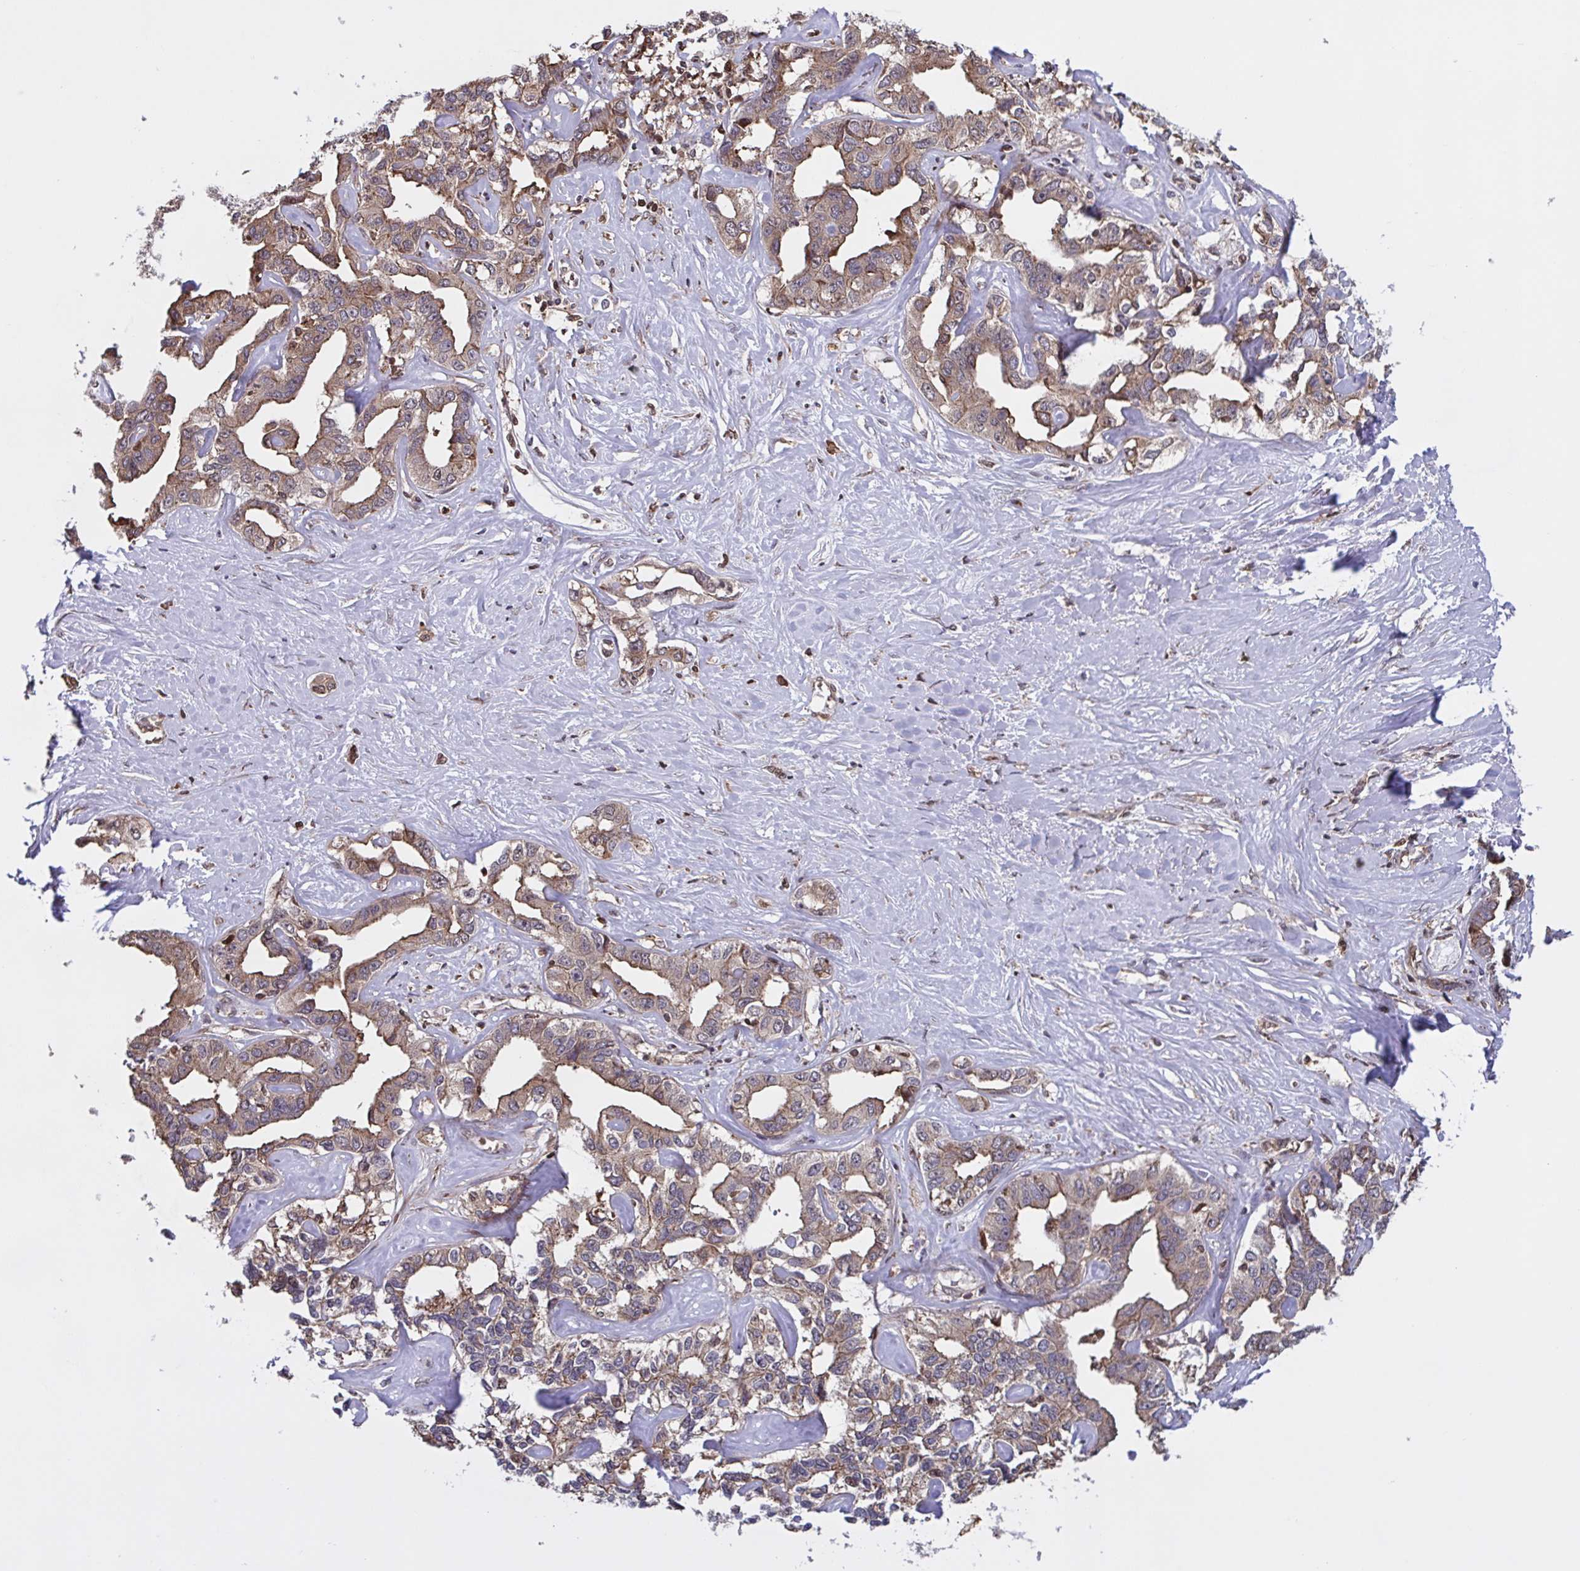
{"staining": {"intensity": "weak", "quantity": ">75%", "location": "cytoplasmic/membranous"}, "tissue": "liver cancer", "cell_type": "Tumor cells", "image_type": "cancer", "snomed": [{"axis": "morphology", "description": "Cholangiocarcinoma"}, {"axis": "topography", "description": "Liver"}], "caption": "Approximately >75% of tumor cells in liver cholangiocarcinoma exhibit weak cytoplasmic/membranous protein expression as visualized by brown immunohistochemical staining.", "gene": "SEC63", "patient": {"sex": "male", "age": 59}}